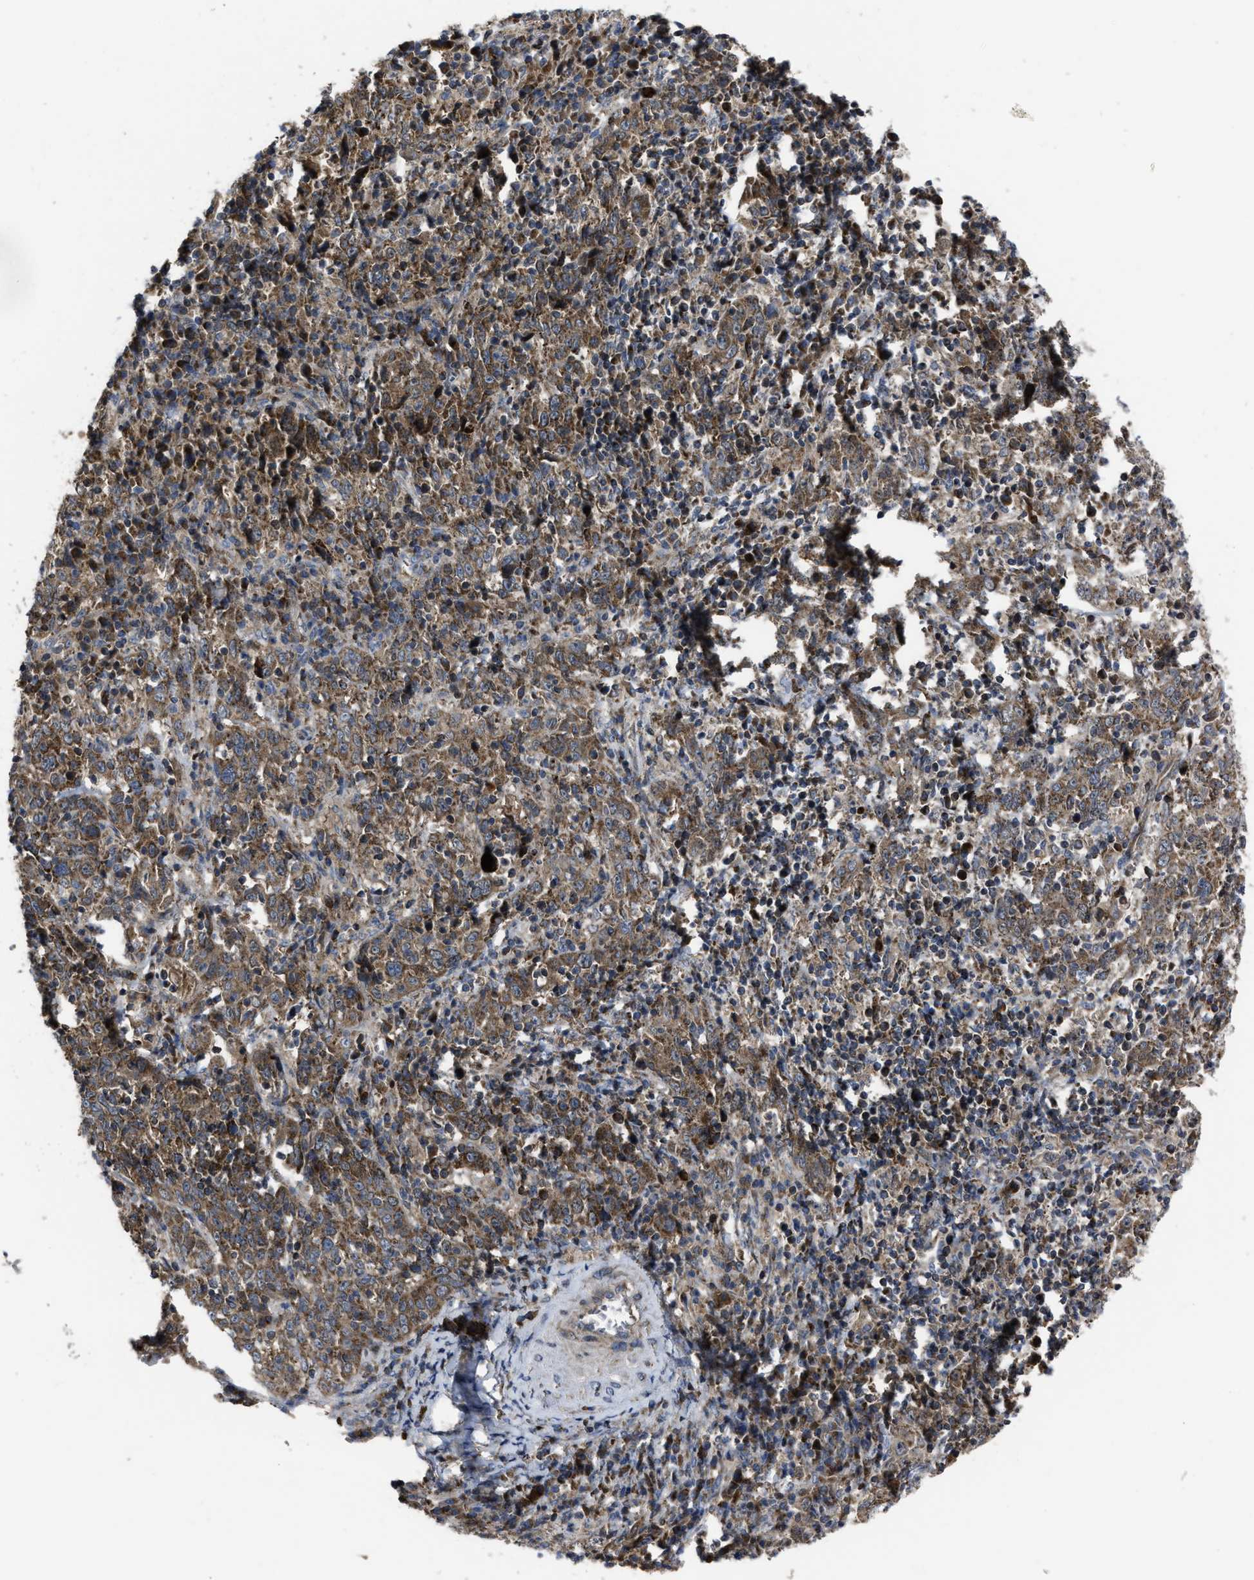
{"staining": {"intensity": "moderate", "quantity": ">75%", "location": "cytoplasmic/membranous"}, "tissue": "cervical cancer", "cell_type": "Tumor cells", "image_type": "cancer", "snomed": [{"axis": "morphology", "description": "Squamous cell carcinoma, NOS"}, {"axis": "topography", "description": "Cervix"}], "caption": "DAB immunohistochemical staining of cervical squamous cell carcinoma exhibits moderate cytoplasmic/membranous protein positivity in approximately >75% of tumor cells. (IHC, brightfield microscopy, high magnification).", "gene": "PASK", "patient": {"sex": "female", "age": 46}}